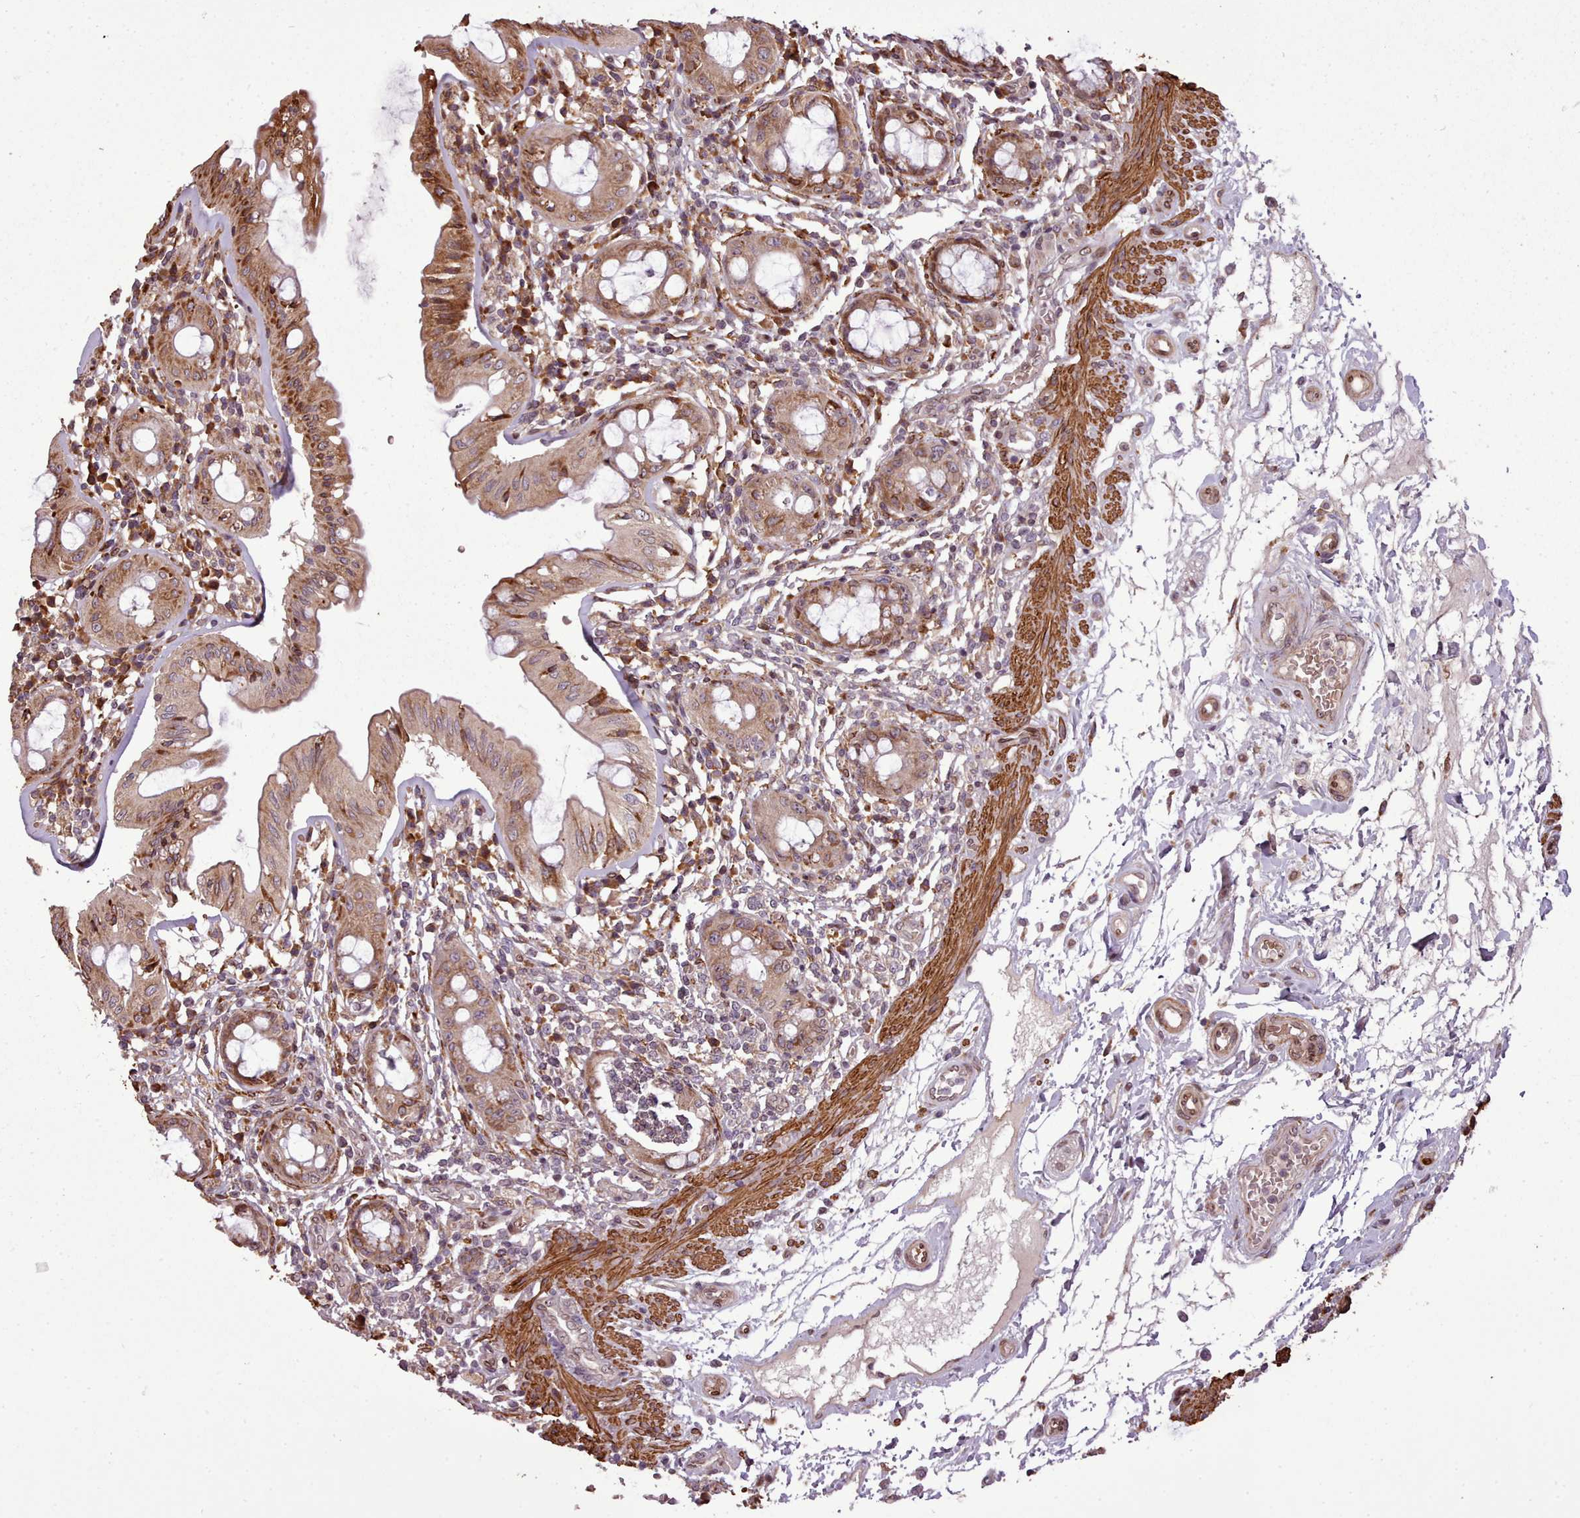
{"staining": {"intensity": "moderate", "quantity": ">75%", "location": "cytoplasmic/membranous"}, "tissue": "rectum", "cell_type": "Glandular cells", "image_type": "normal", "snomed": [{"axis": "morphology", "description": "Normal tissue, NOS"}, {"axis": "topography", "description": "Rectum"}], "caption": "Protein staining by immunohistochemistry reveals moderate cytoplasmic/membranous positivity in approximately >75% of glandular cells in normal rectum.", "gene": "CABP1", "patient": {"sex": "female", "age": 57}}